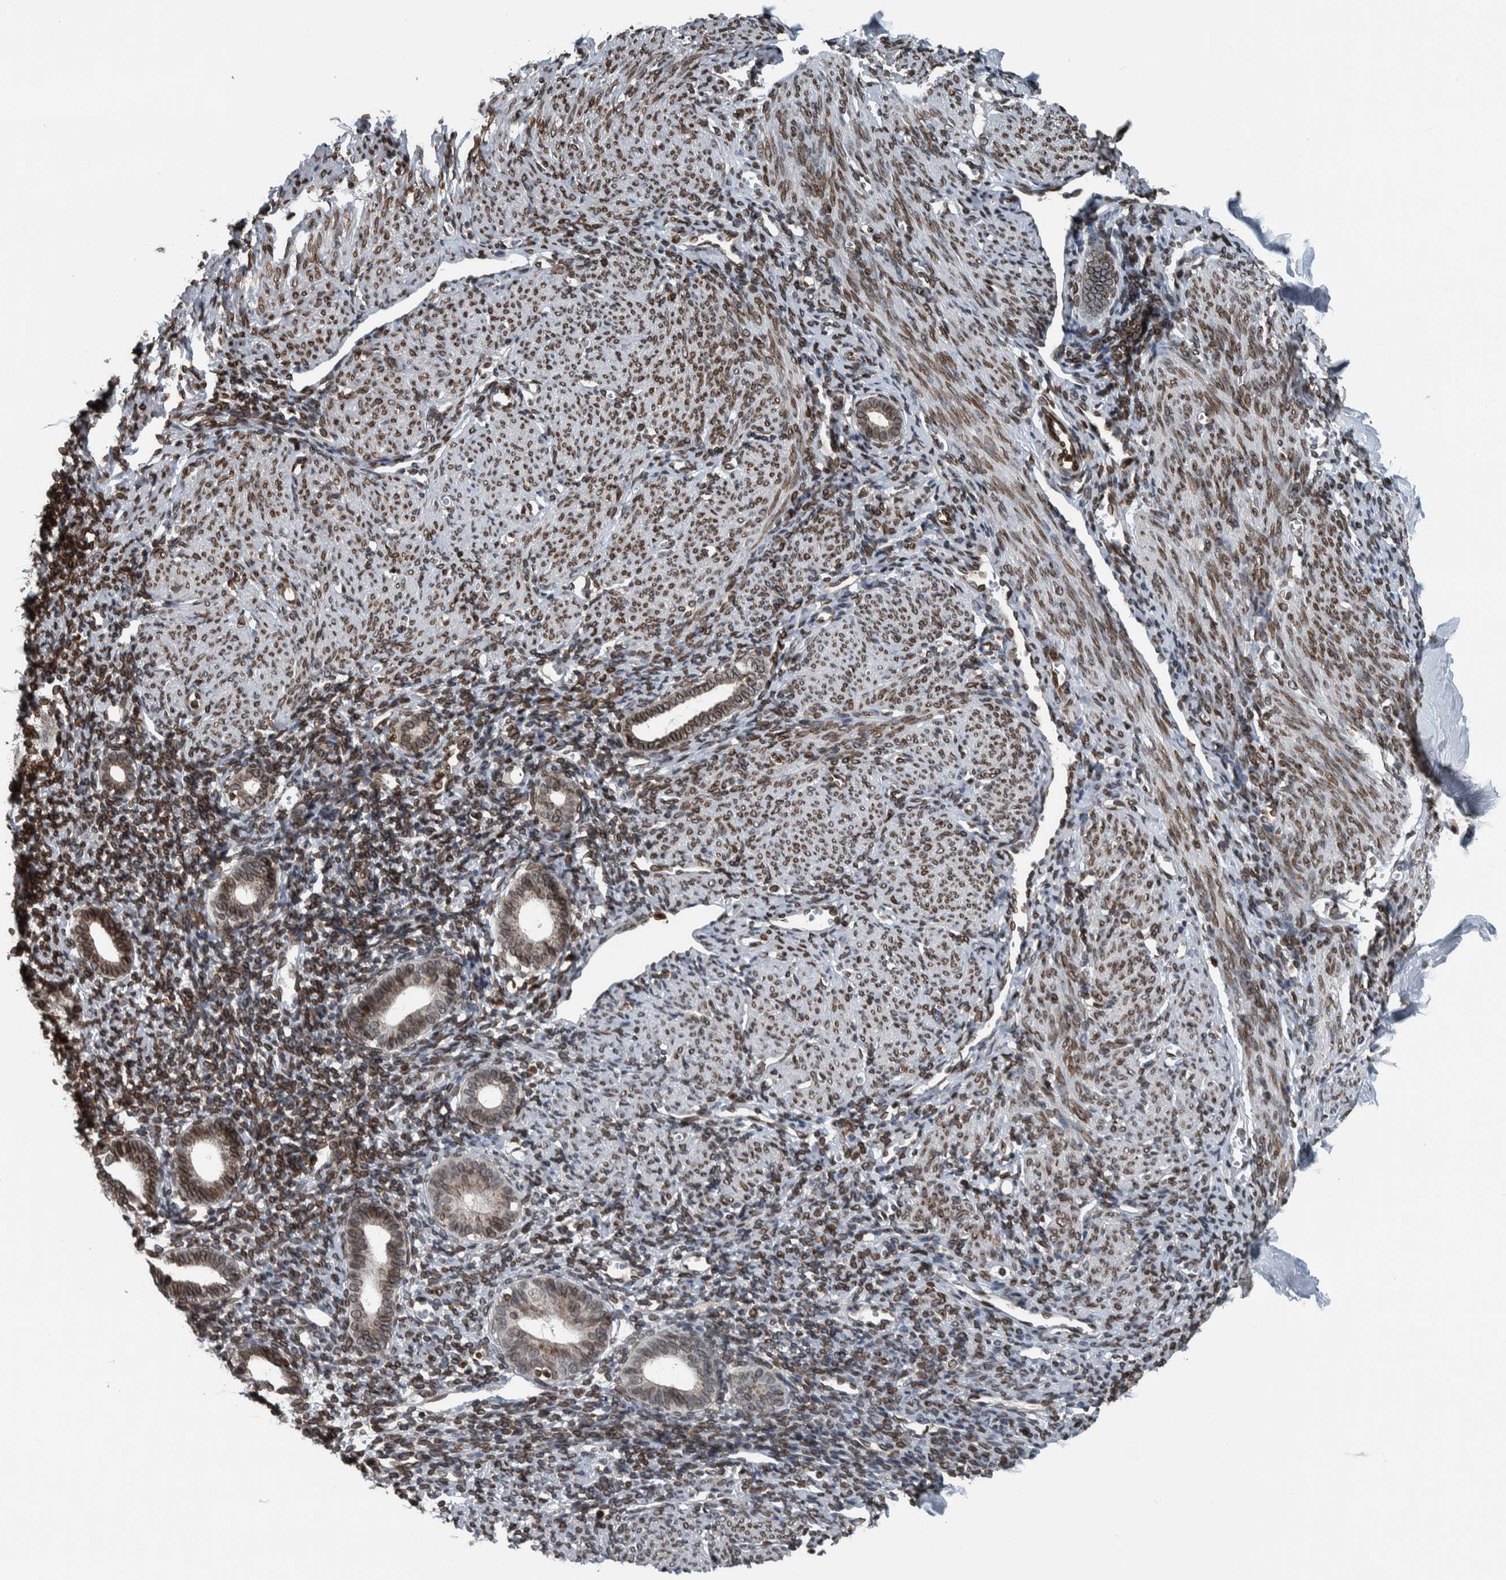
{"staining": {"intensity": "moderate", "quantity": "25%-75%", "location": "cytoplasmic/membranous,nuclear"}, "tissue": "endometrium", "cell_type": "Cells in endometrial stroma", "image_type": "normal", "snomed": [{"axis": "morphology", "description": "Normal tissue, NOS"}, {"axis": "morphology", "description": "Adenocarcinoma, NOS"}, {"axis": "topography", "description": "Endometrium"}], "caption": "The image shows immunohistochemical staining of benign endometrium. There is moderate cytoplasmic/membranous,nuclear positivity is seen in approximately 25%-75% of cells in endometrial stroma.", "gene": "FAM135B", "patient": {"sex": "female", "age": 57}}